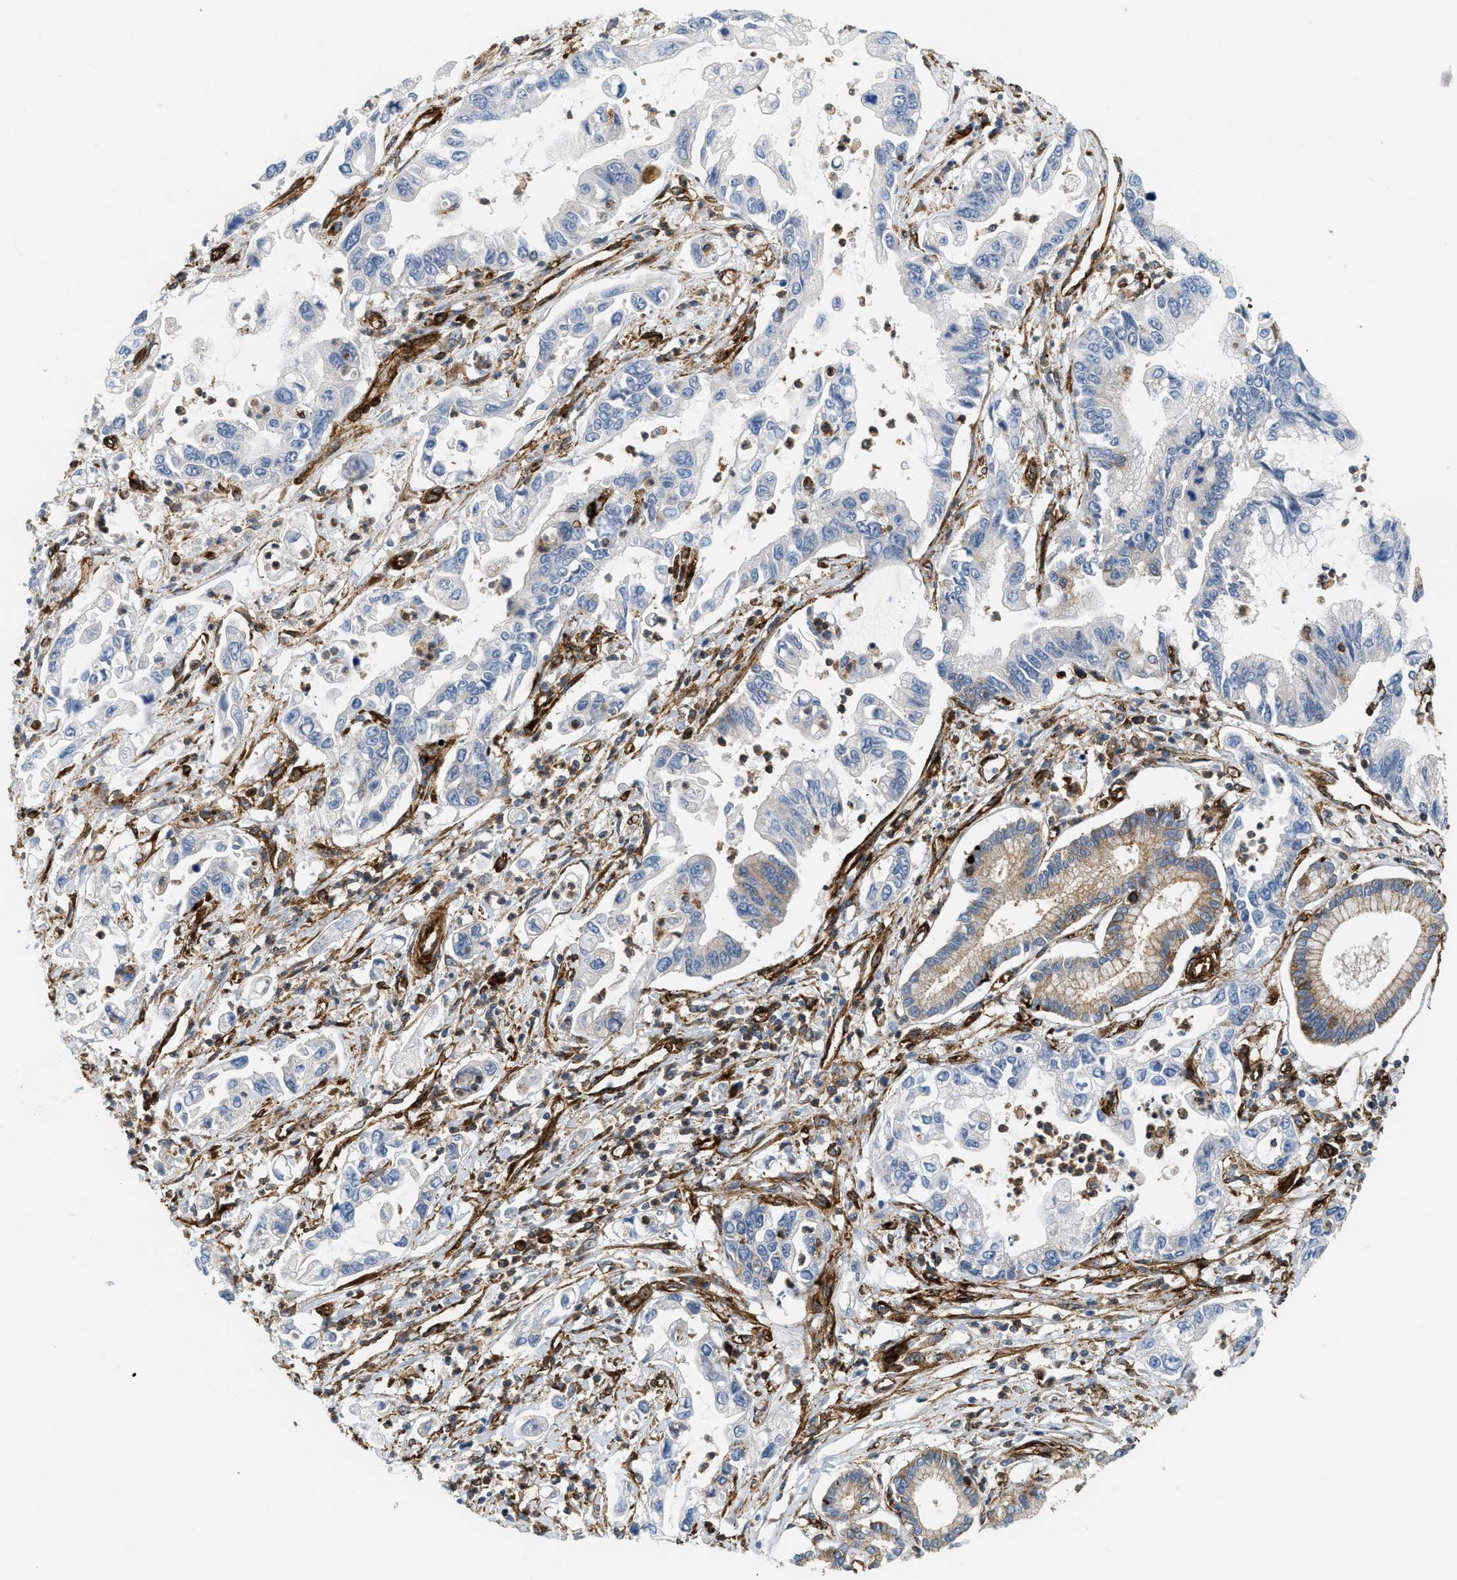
{"staining": {"intensity": "negative", "quantity": "none", "location": "none"}, "tissue": "pancreatic cancer", "cell_type": "Tumor cells", "image_type": "cancer", "snomed": [{"axis": "morphology", "description": "Adenocarcinoma, NOS"}, {"axis": "topography", "description": "Pancreas"}], "caption": "DAB immunohistochemical staining of pancreatic cancer (adenocarcinoma) shows no significant staining in tumor cells. (DAB (3,3'-diaminobenzidine) IHC with hematoxylin counter stain).", "gene": "HIP1", "patient": {"sex": "male", "age": 56}}